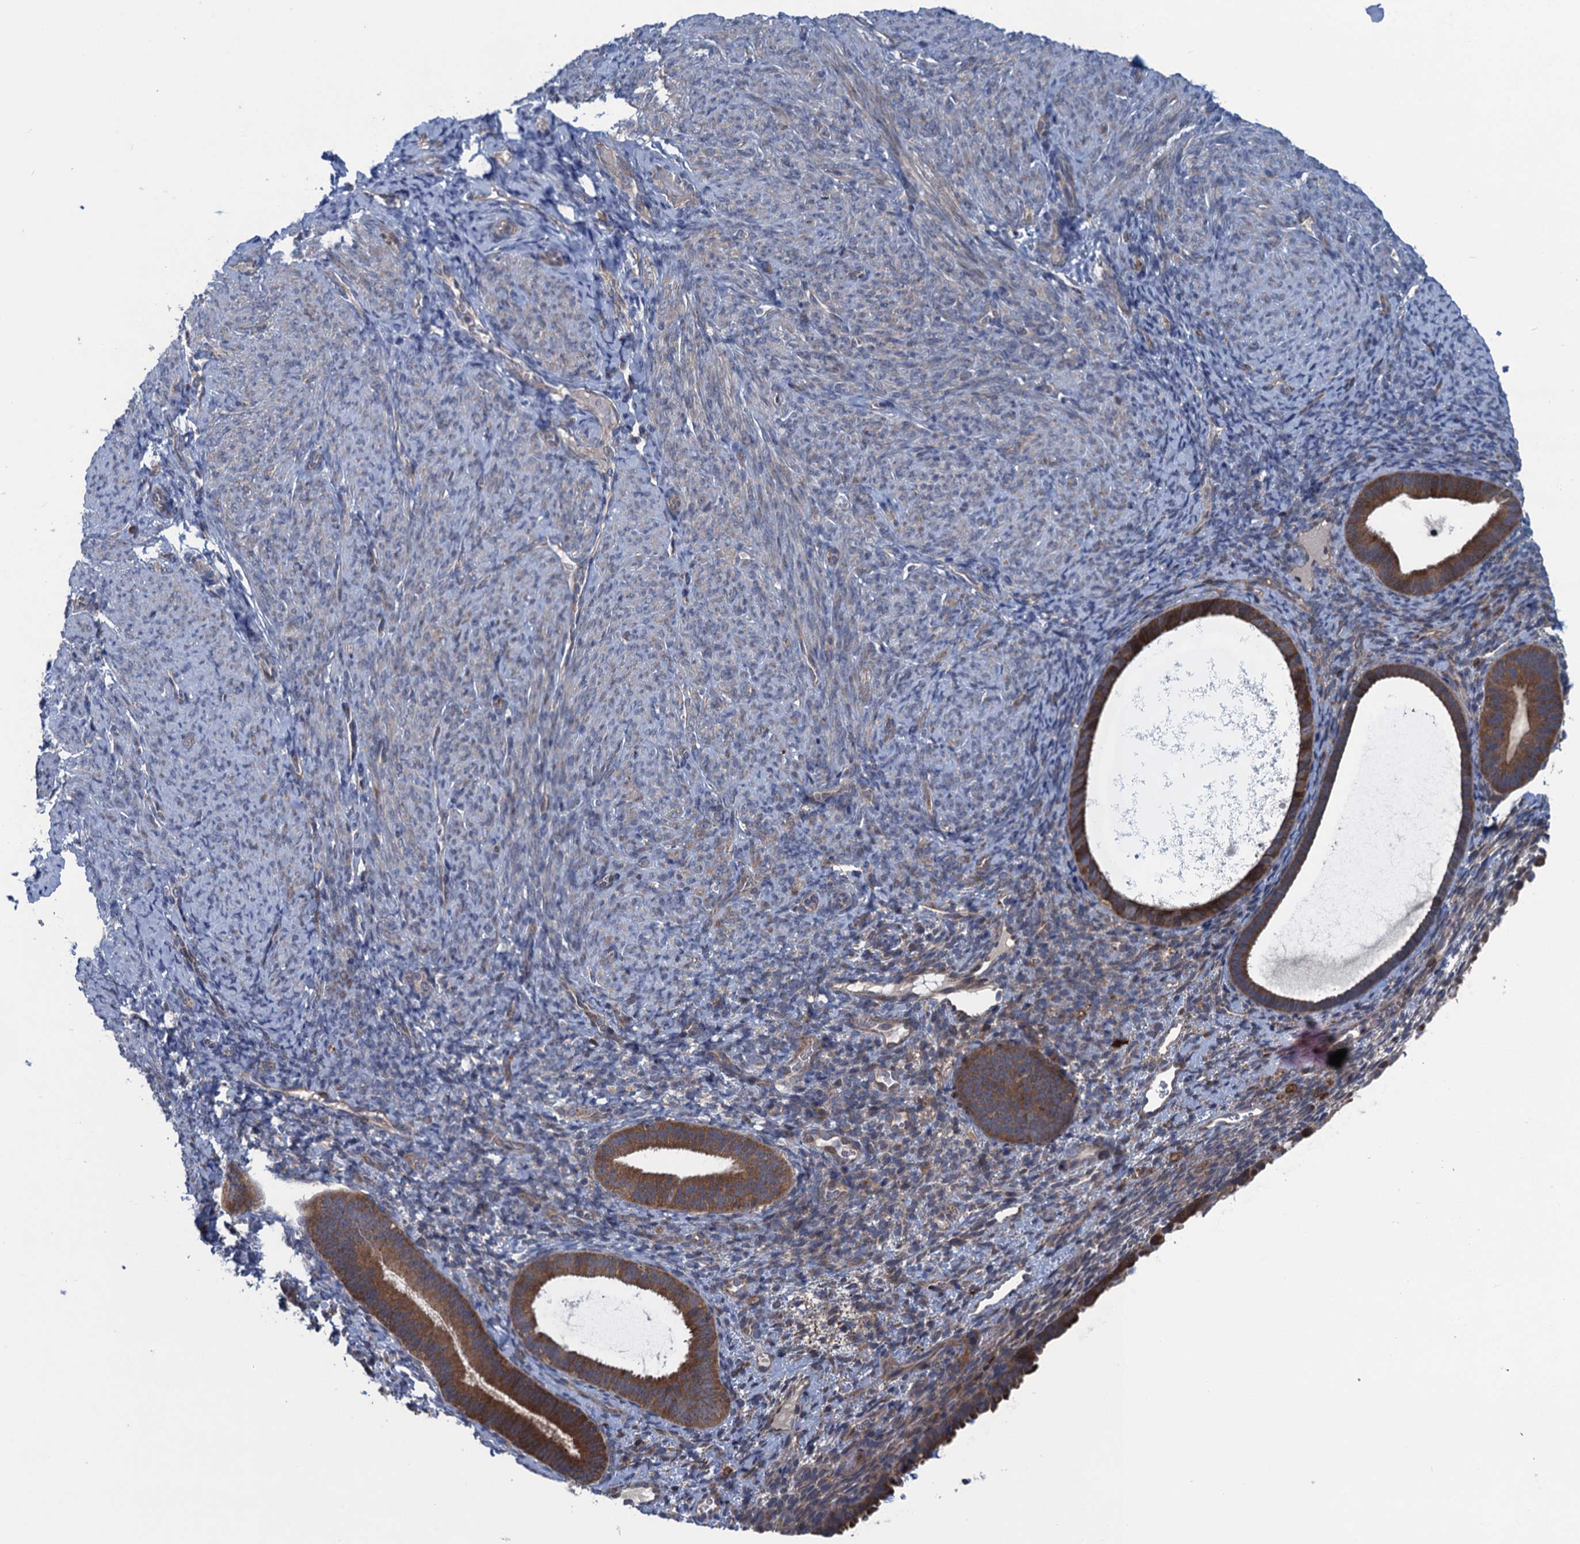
{"staining": {"intensity": "weak", "quantity": "<25%", "location": "cytoplasmic/membranous"}, "tissue": "endometrium", "cell_type": "Cells in endometrial stroma", "image_type": "normal", "snomed": [{"axis": "morphology", "description": "Normal tissue, NOS"}, {"axis": "topography", "description": "Endometrium"}], "caption": "IHC micrograph of unremarkable endometrium: endometrium stained with DAB reveals no significant protein staining in cells in endometrial stroma.", "gene": "CNTN5", "patient": {"sex": "female", "age": 65}}